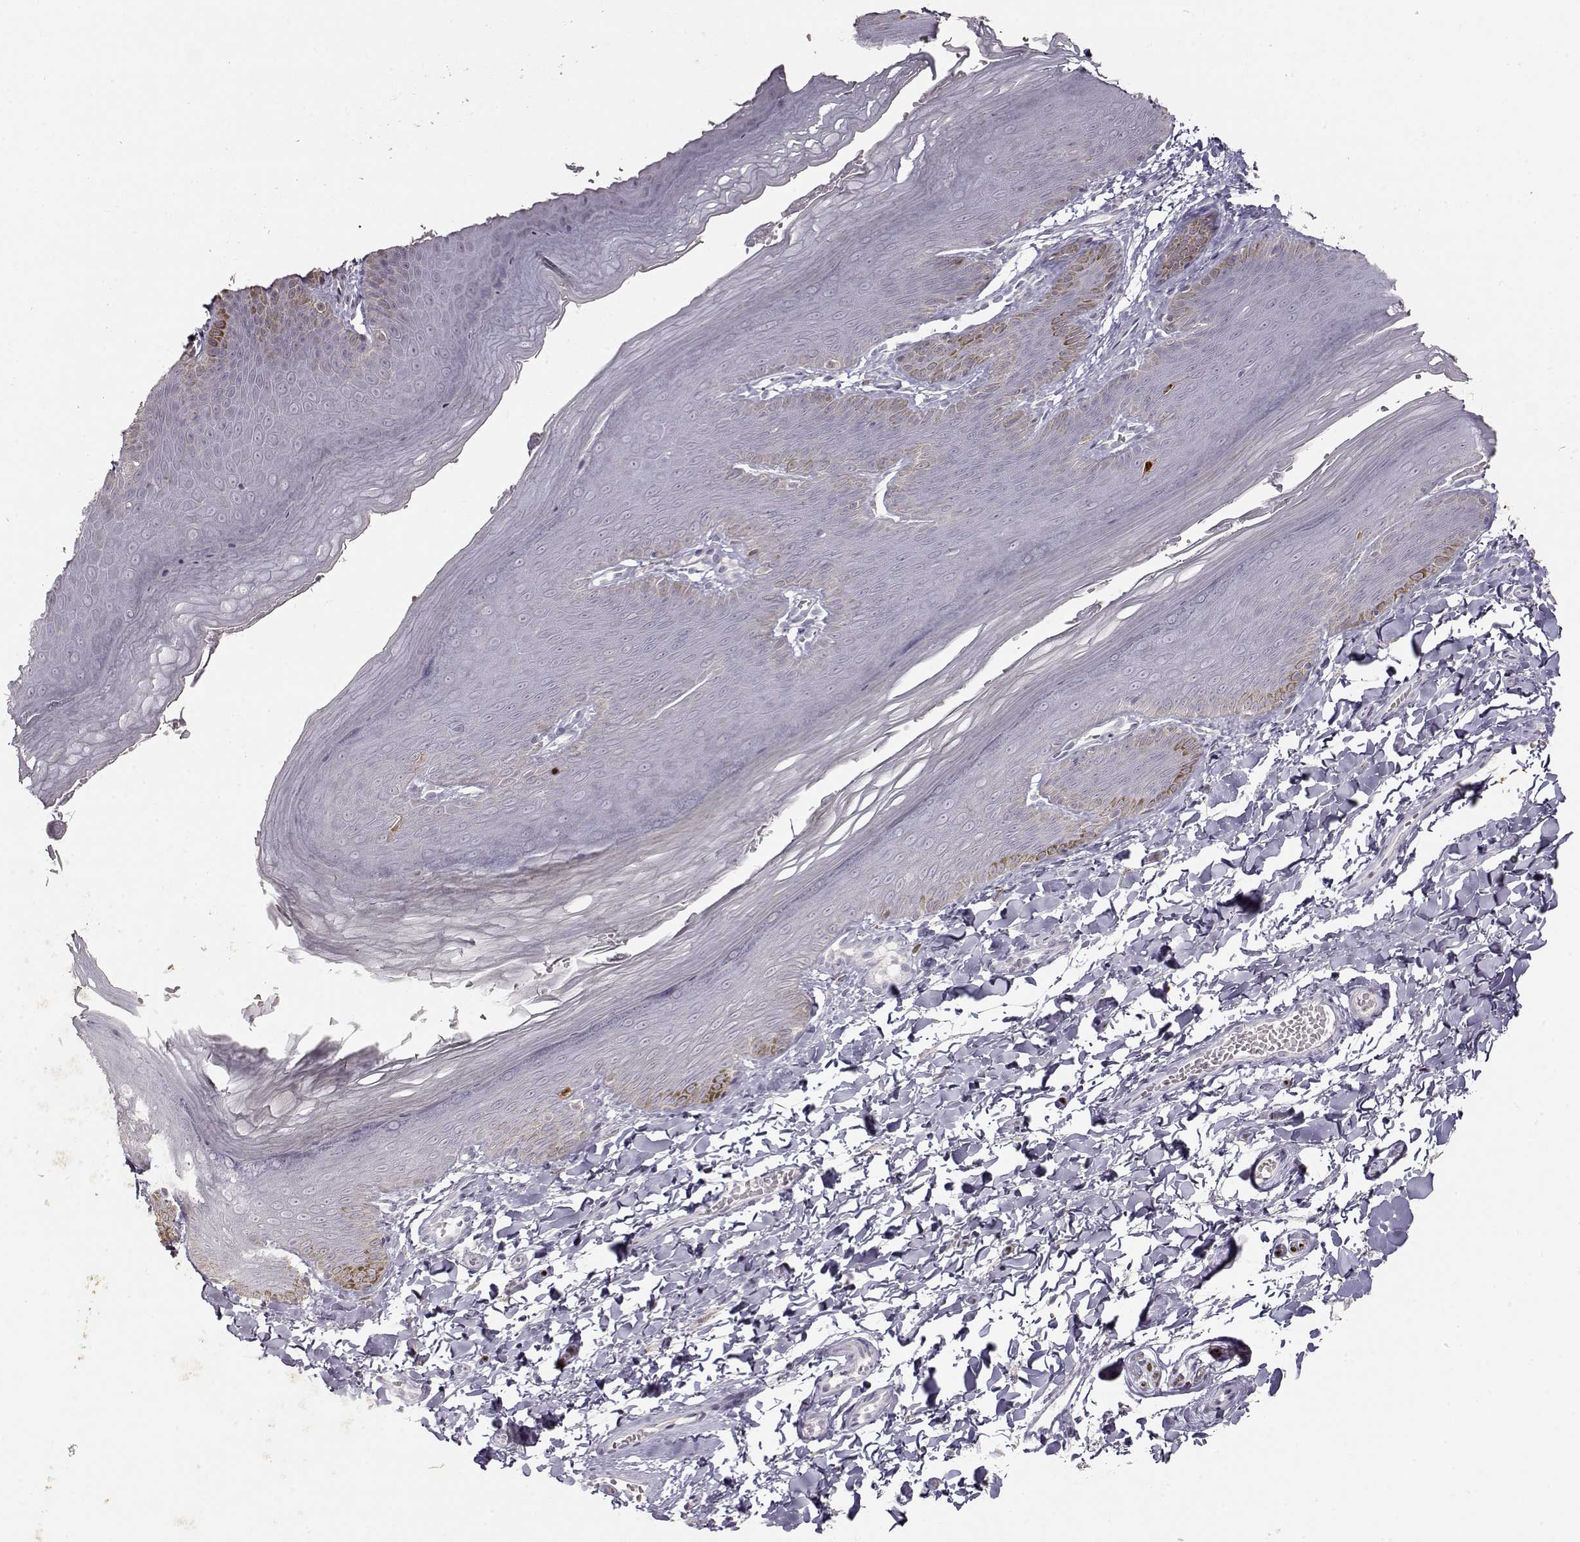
{"staining": {"intensity": "negative", "quantity": "none", "location": "none"}, "tissue": "skin", "cell_type": "Epidermal cells", "image_type": "normal", "snomed": [{"axis": "morphology", "description": "Normal tissue, NOS"}, {"axis": "topography", "description": "Anal"}], "caption": "A histopathology image of skin stained for a protein demonstrates no brown staining in epidermal cells.", "gene": "S100B", "patient": {"sex": "male", "age": 53}}